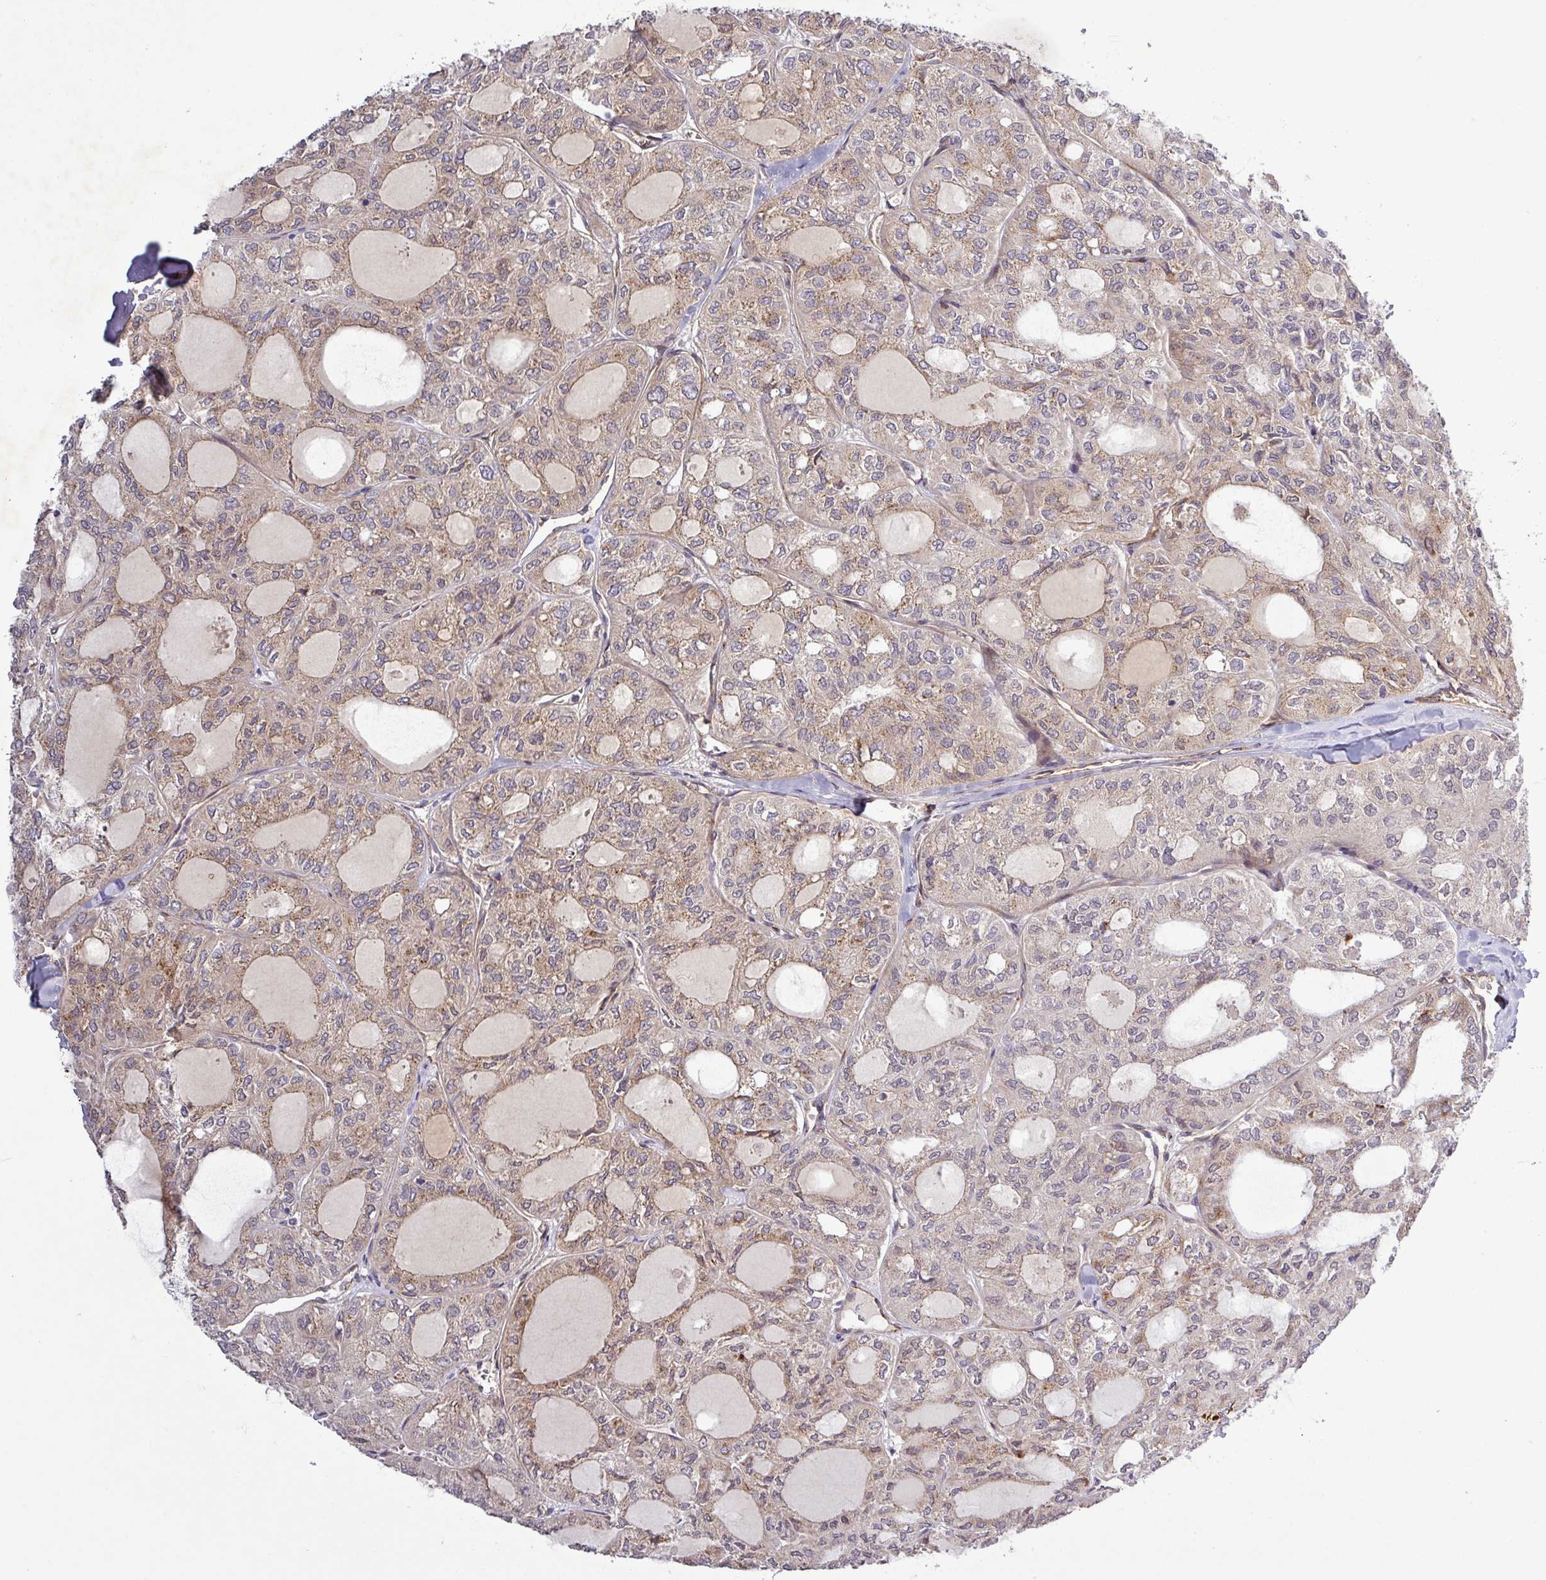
{"staining": {"intensity": "weak", "quantity": "25%-75%", "location": "cytoplasmic/membranous"}, "tissue": "thyroid cancer", "cell_type": "Tumor cells", "image_type": "cancer", "snomed": [{"axis": "morphology", "description": "Follicular adenoma carcinoma, NOS"}, {"axis": "topography", "description": "Thyroid gland"}], "caption": "Human thyroid cancer stained for a protein (brown) shows weak cytoplasmic/membranous positive positivity in about 25%-75% of tumor cells.", "gene": "PCDH1", "patient": {"sex": "male", "age": 75}}